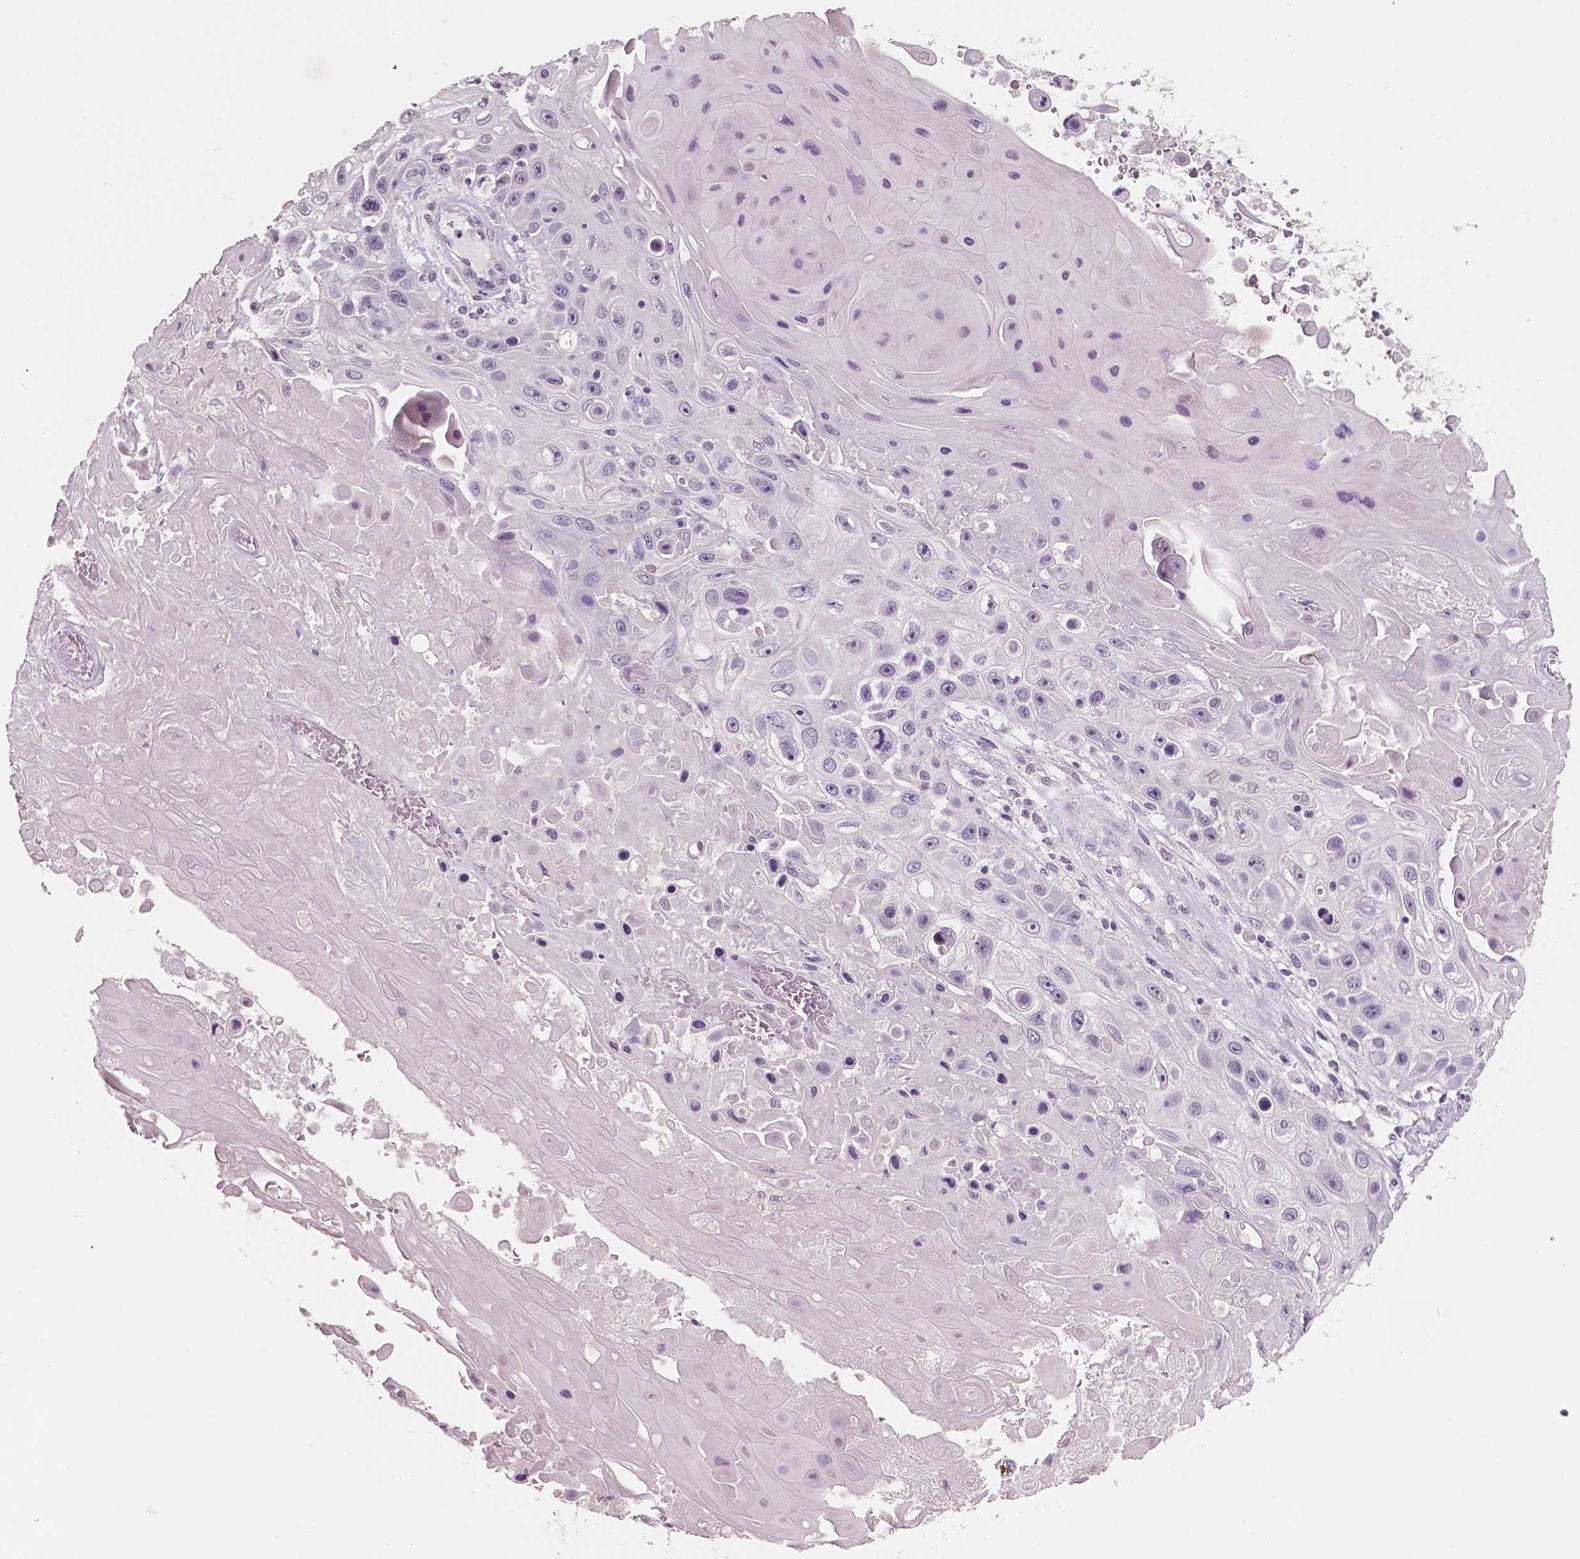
{"staining": {"intensity": "negative", "quantity": "none", "location": "none"}, "tissue": "skin cancer", "cell_type": "Tumor cells", "image_type": "cancer", "snomed": [{"axis": "morphology", "description": "Squamous cell carcinoma, NOS"}, {"axis": "topography", "description": "Skin"}], "caption": "DAB (3,3'-diaminobenzidine) immunohistochemical staining of human squamous cell carcinoma (skin) reveals no significant expression in tumor cells.", "gene": "NECAB1", "patient": {"sex": "male", "age": 82}}